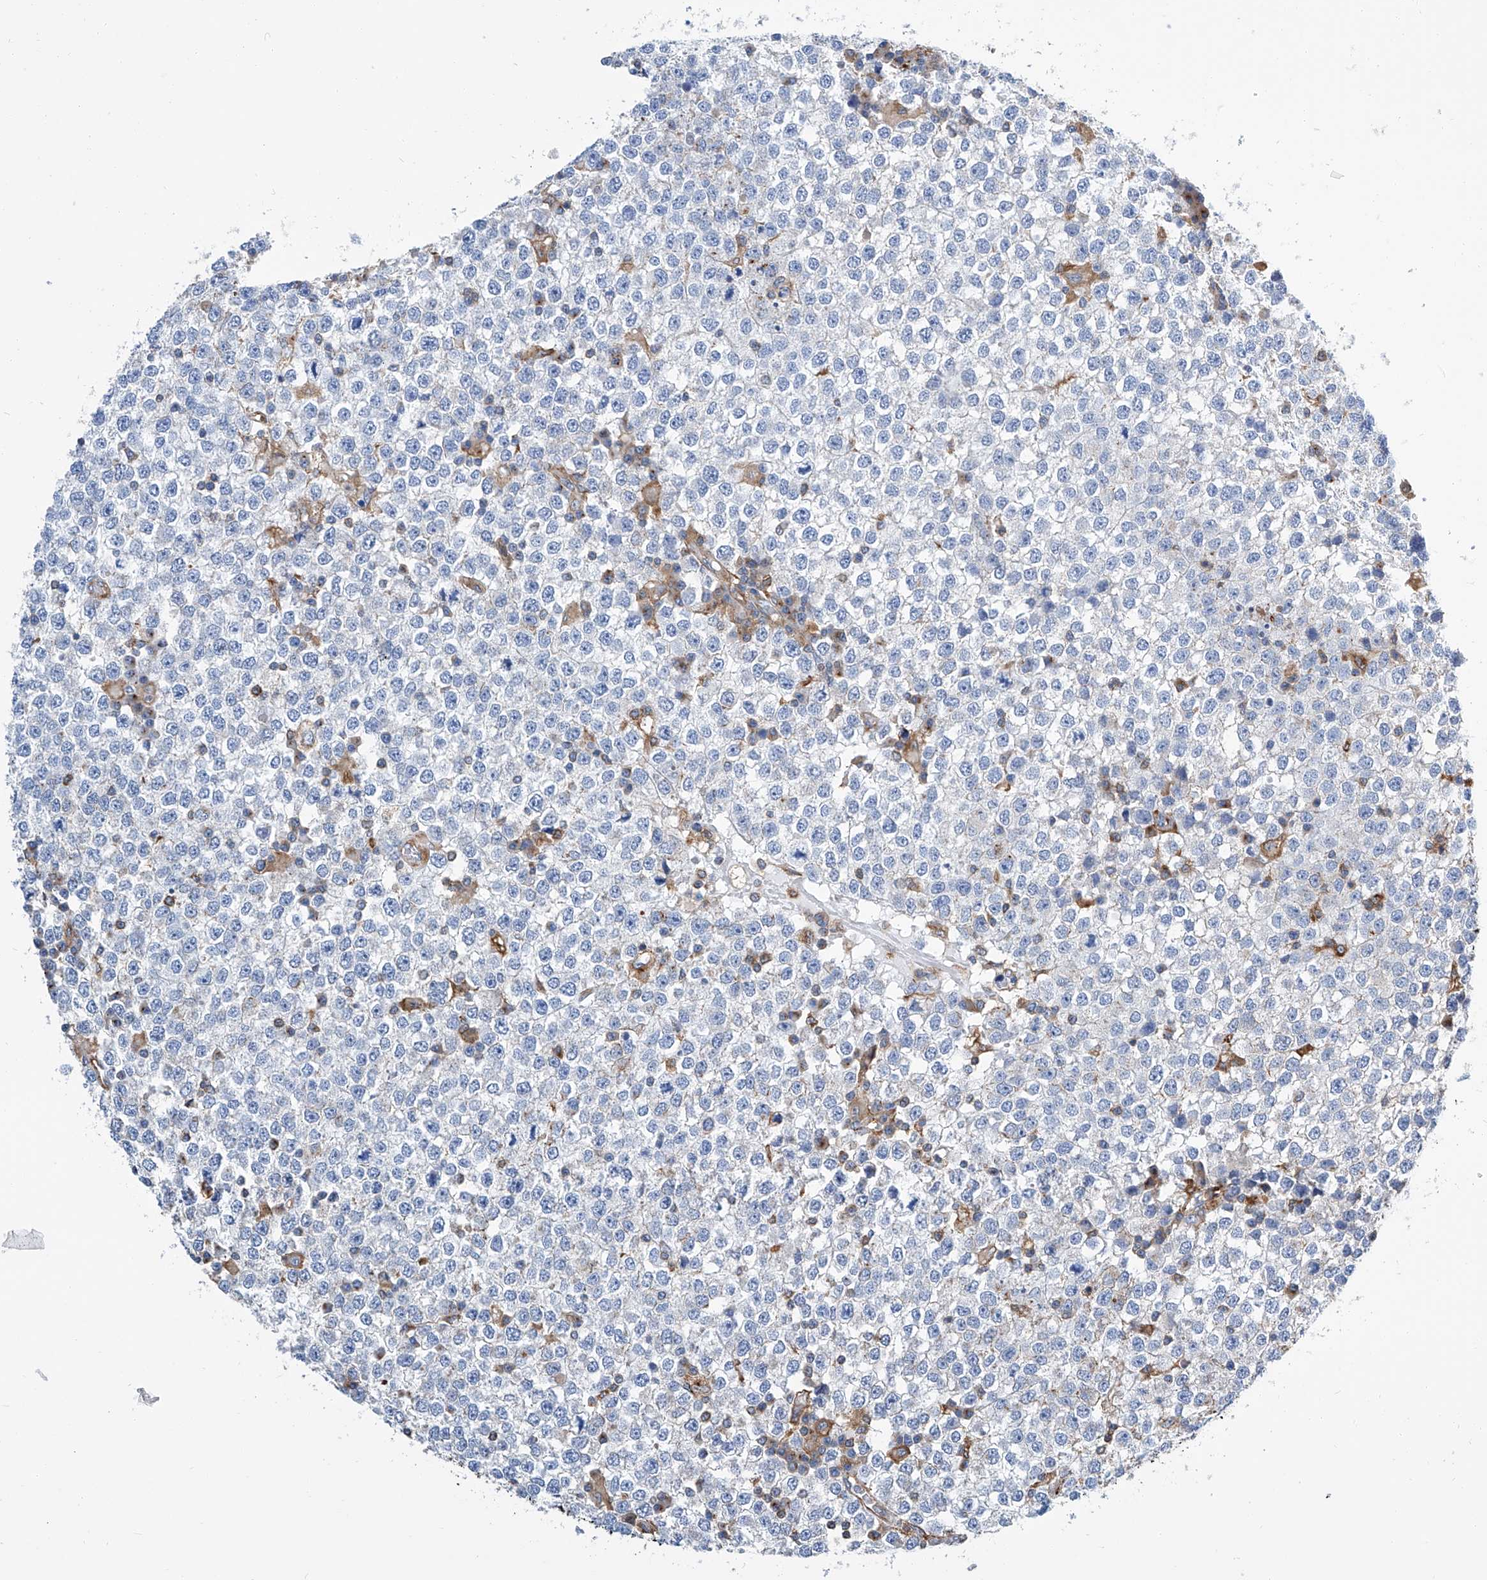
{"staining": {"intensity": "negative", "quantity": "none", "location": "none"}, "tissue": "testis cancer", "cell_type": "Tumor cells", "image_type": "cancer", "snomed": [{"axis": "morphology", "description": "Seminoma, NOS"}, {"axis": "topography", "description": "Testis"}], "caption": "Human testis seminoma stained for a protein using IHC displays no expression in tumor cells.", "gene": "GPT", "patient": {"sex": "male", "age": 65}}